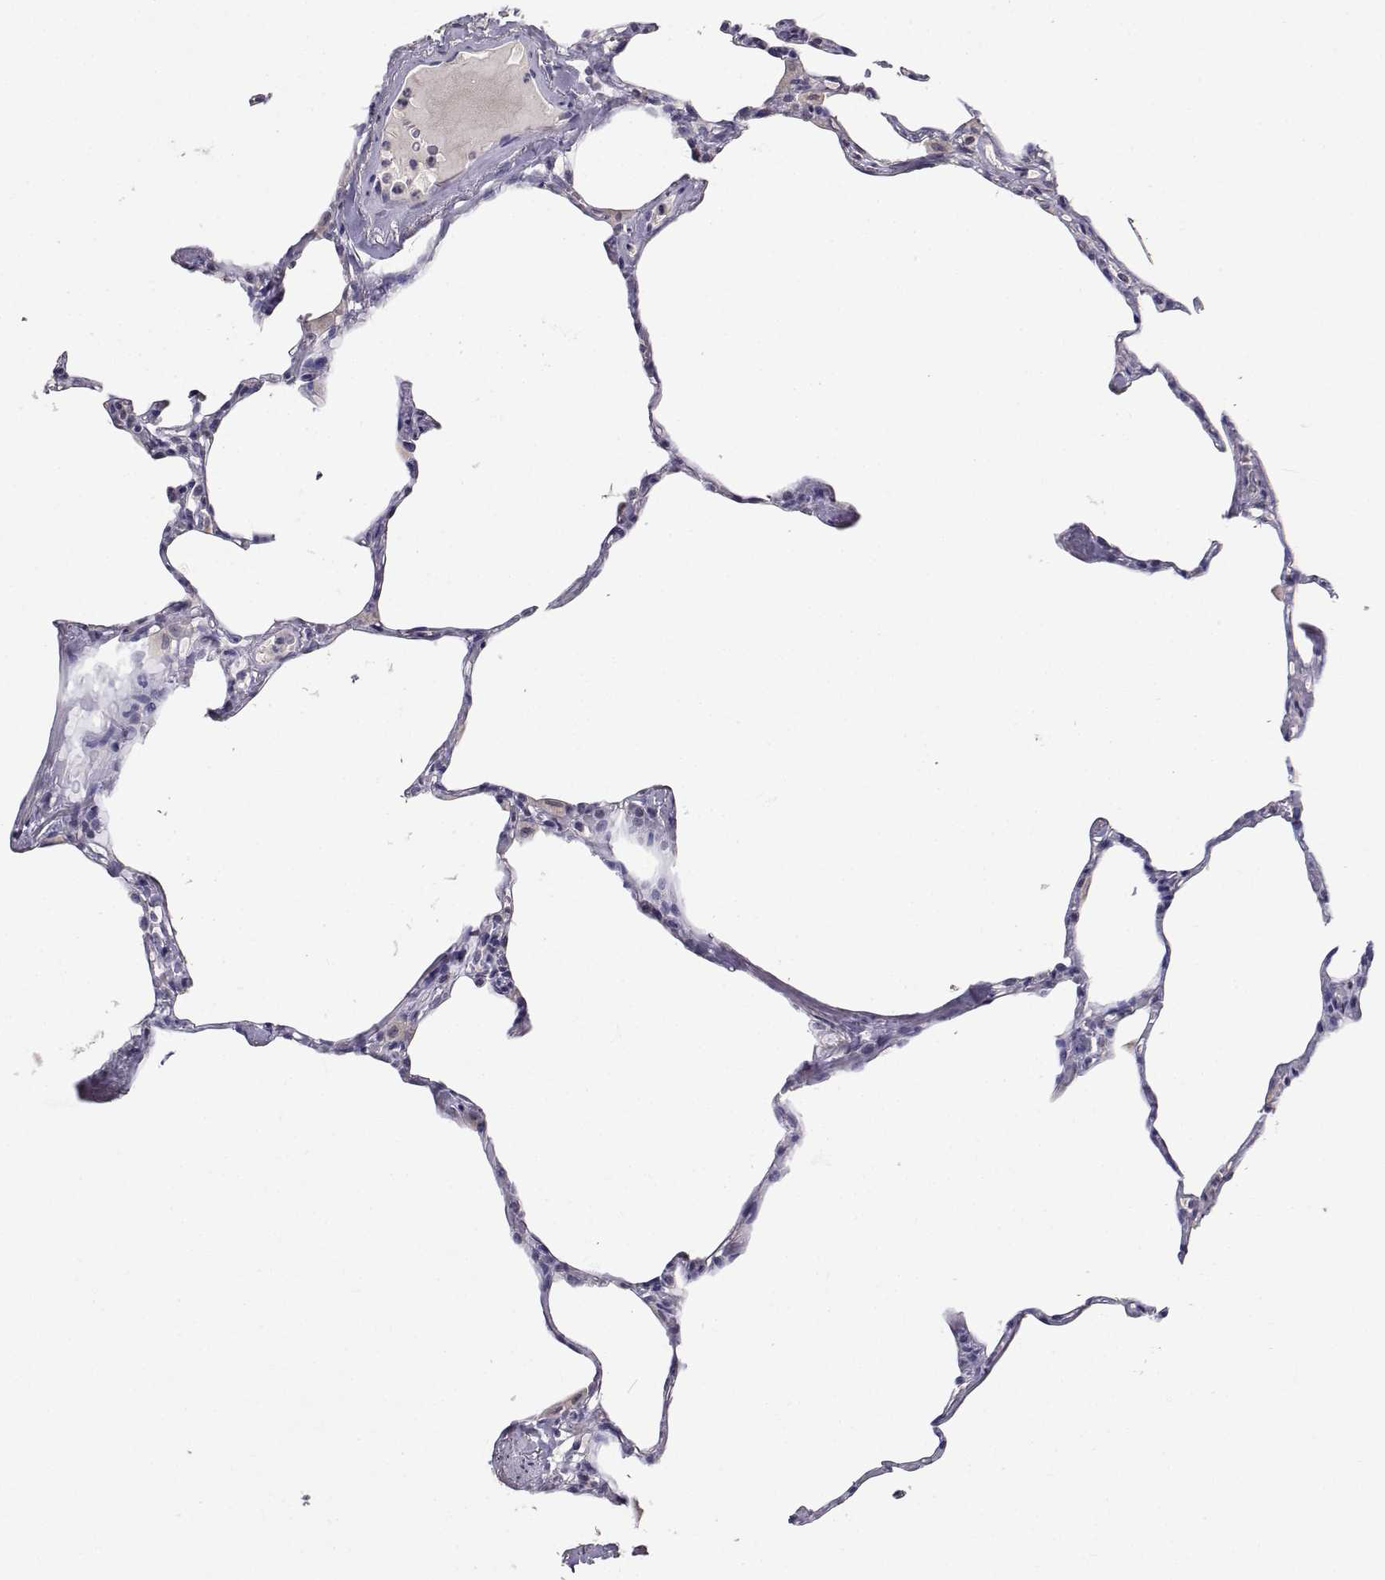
{"staining": {"intensity": "weak", "quantity": "<25%", "location": "cytoplasmic/membranous"}, "tissue": "lung", "cell_type": "Alveolar cells", "image_type": "normal", "snomed": [{"axis": "morphology", "description": "Normal tissue, NOS"}, {"axis": "topography", "description": "Lung"}], "caption": "Alveolar cells show no significant protein staining in benign lung. The staining was performed using DAB (3,3'-diaminobenzidine) to visualize the protein expression in brown, while the nuclei were stained in blue with hematoxylin (Magnification: 20x).", "gene": "SLC6A3", "patient": {"sex": "male", "age": 65}}